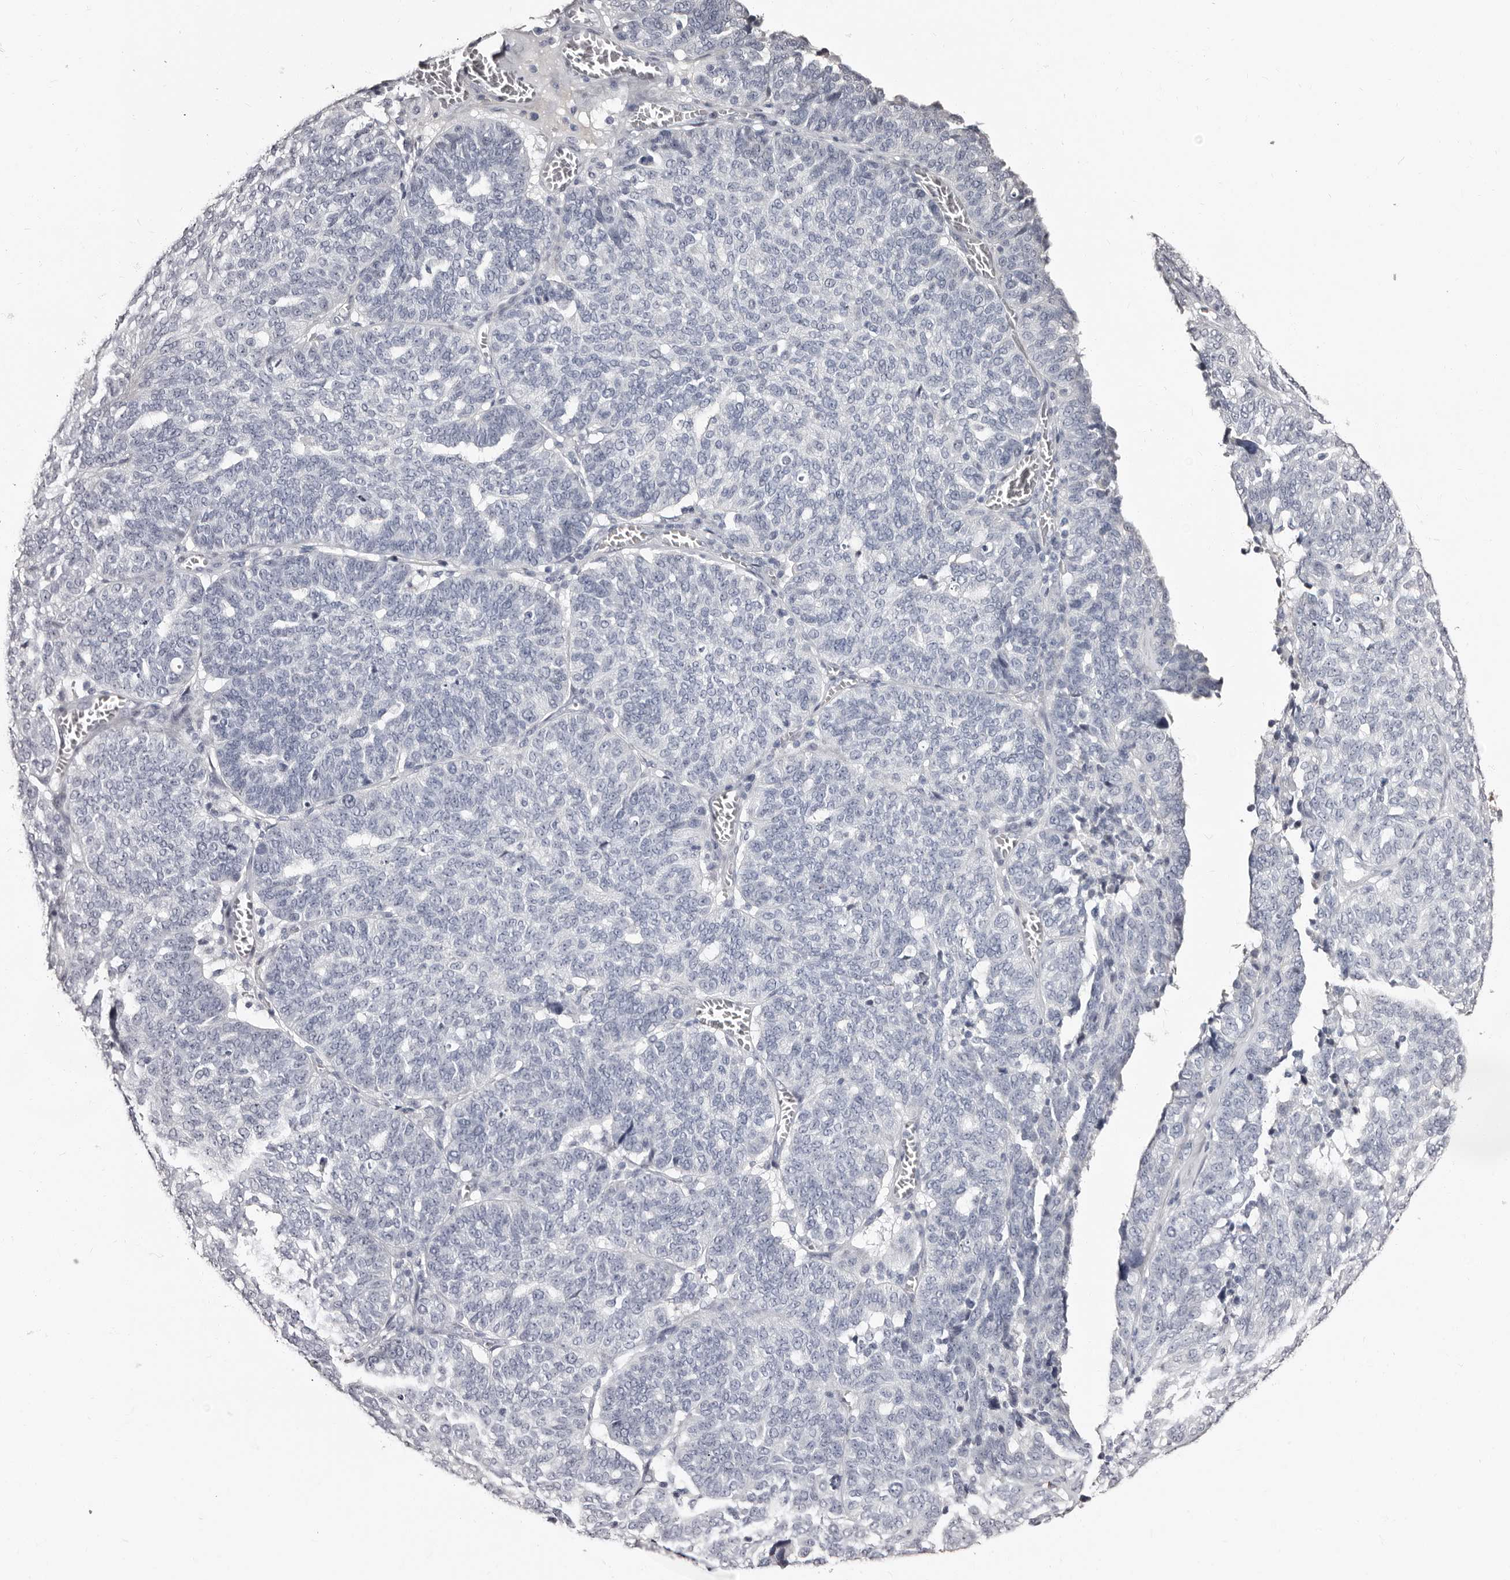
{"staining": {"intensity": "negative", "quantity": "none", "location": "none"}, "tissue": "ovarian cancer", "cell_type": "Tumor cells", "image_type": "cancer", "snomed": [{"axis": "morphology", "description": "Cystadenocarcinoma, serous, NOS"}, {"axis": "topography", "description": "Ovary"}], "caption": "This is a photomicrograph of IHC staining of ovarian cancer, which shows no positivity in tumor cells.", "gene": "TBC1D22B", "patient": {"sex": "female", "age": 59}}